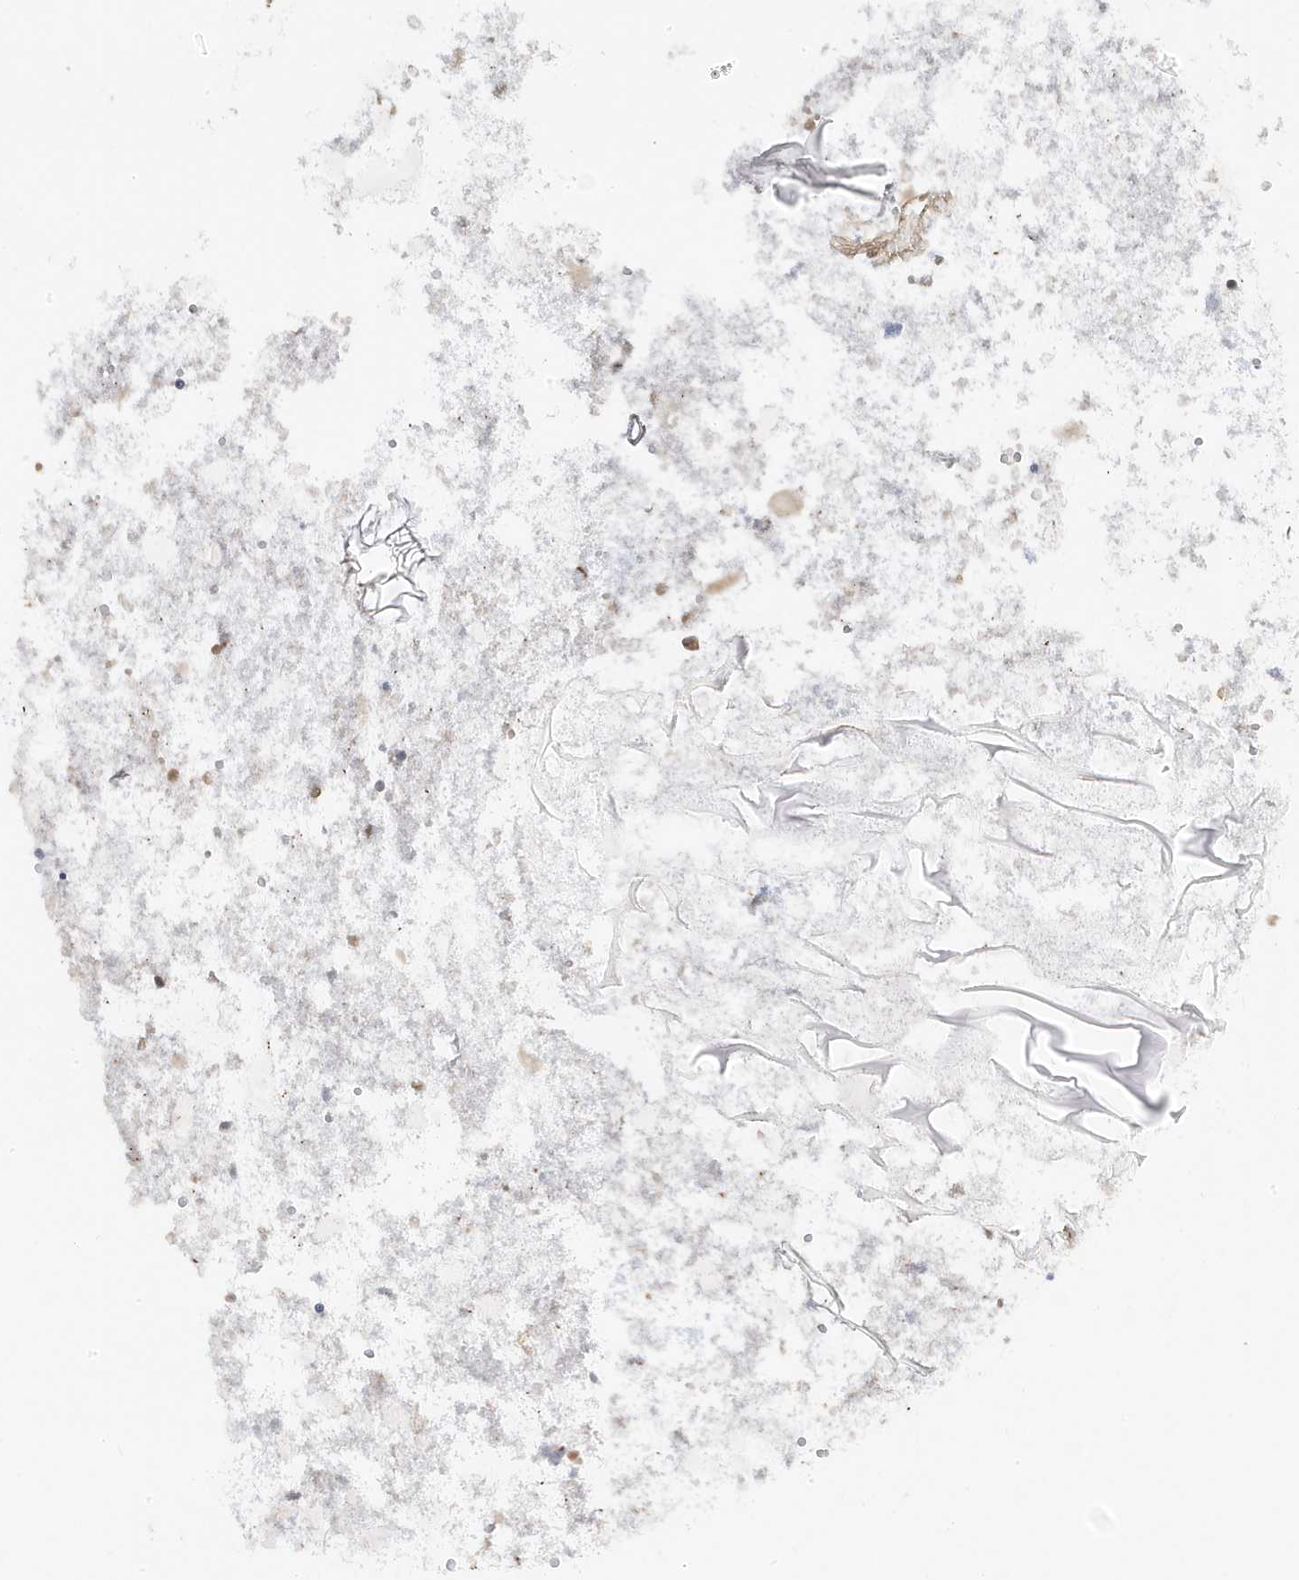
{"staining": {"intensity": "weak", "quantity": ">75%", "location": "cytoplasmic/membranous"}, "tissue": "appendix", "cell_type": "Glandular cells", "image_type": "normal", "snomed": [{"axis": "morphology", "description": "Normal tissue, NOS"}, {"axis": "topography", "description": "Appendix"}], "caption": "Appendix stained with a brown dye displays weak cytoplasmic/membranous positive positivity in approximately >75% of glandular cells.", "gene": "TSEN15", "patient": {"sex": "female", "age": 54}}